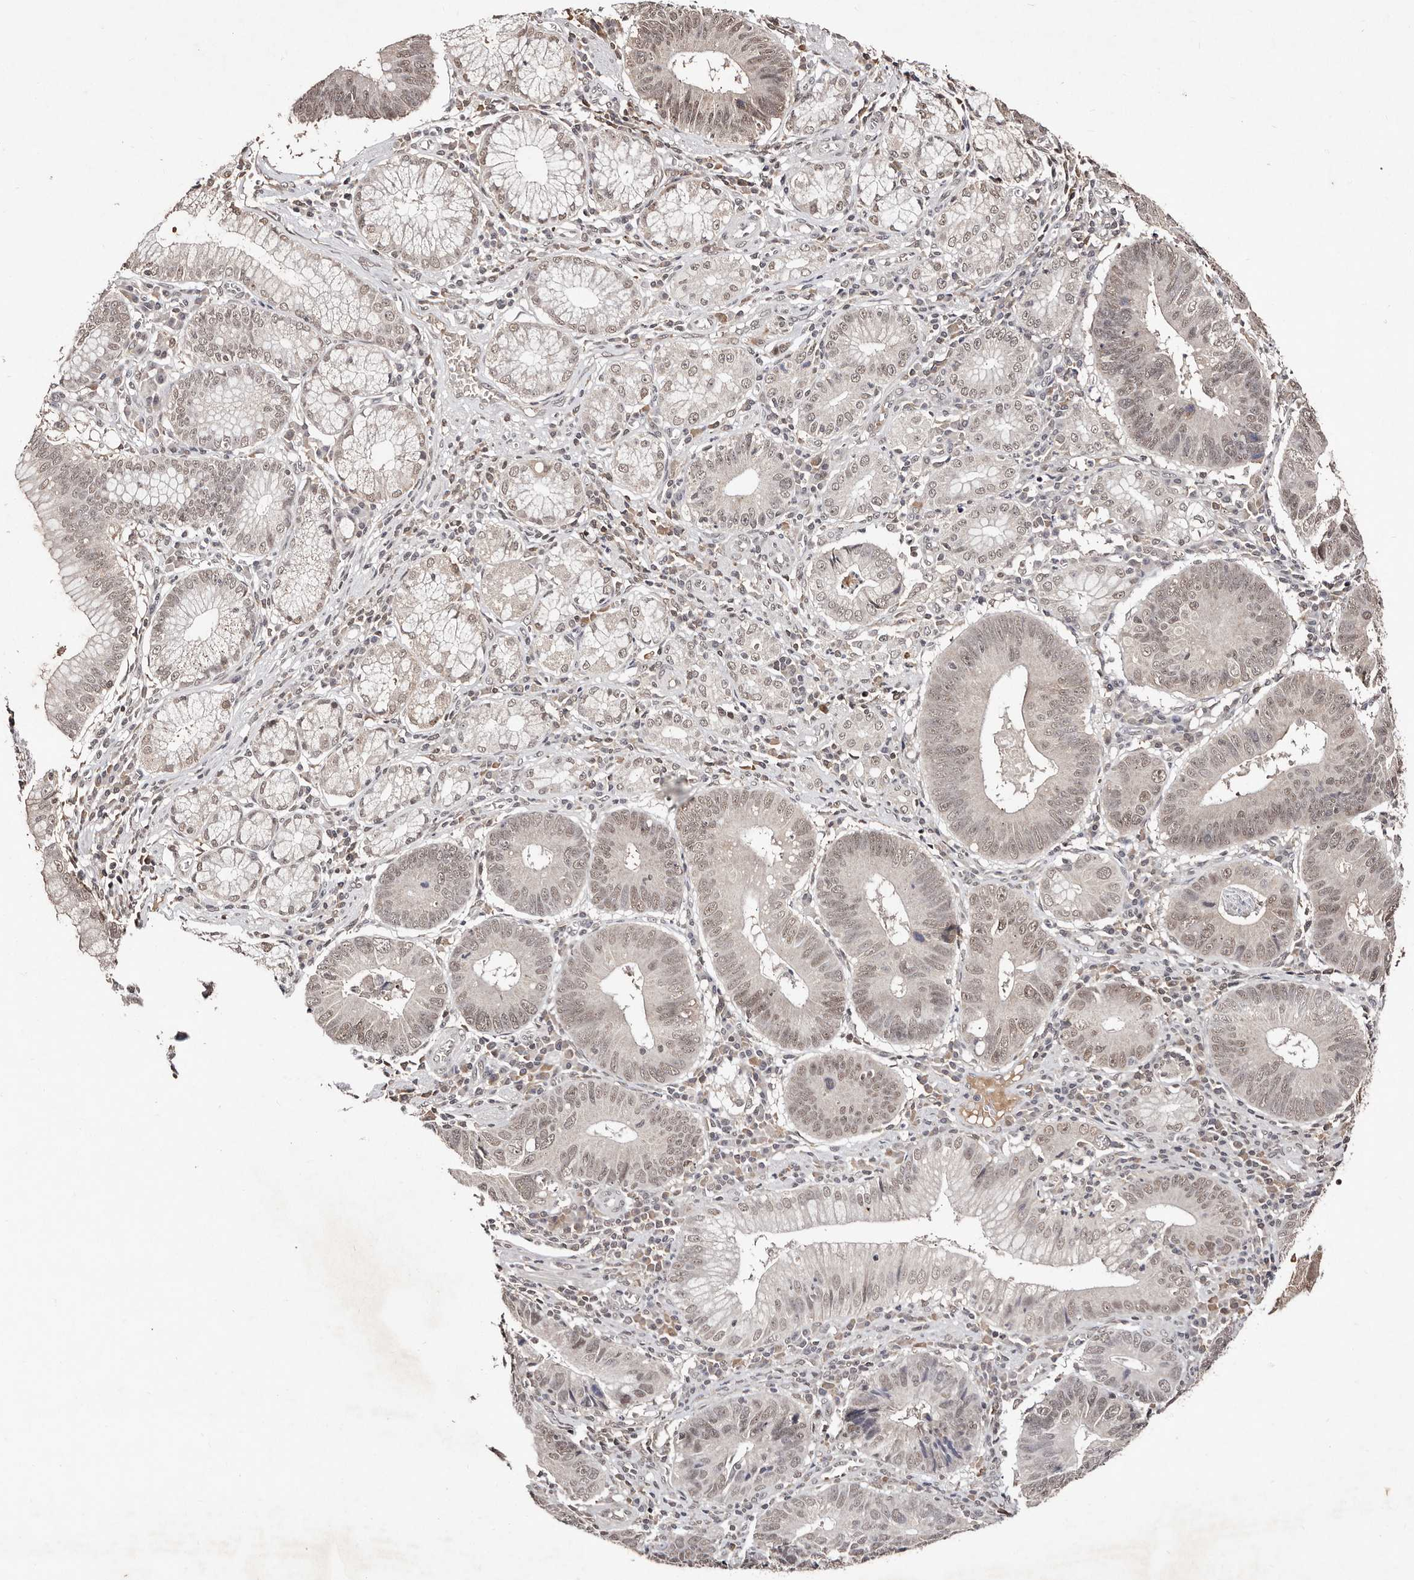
{"staining": {"intensity": "weak", "quantity": ">75%", "location": "nuclear"}, "tissue": "stomach cancer", "cell_type": "Tumor cells", "image_type": "cancer", "snomed": [{"axis": "morphology", "description": "Adenocarcinoma, NOS"}, {"axis": "topography", "description": "Stomach"}], "caption": "Tumor cells demonstrate low levels of weak nuclear expression in about >75% of cells in human stomach cancer (adenocarcinoma).", "gene": "BICRAL", "patient": {"sex": "male", "age": 59}}